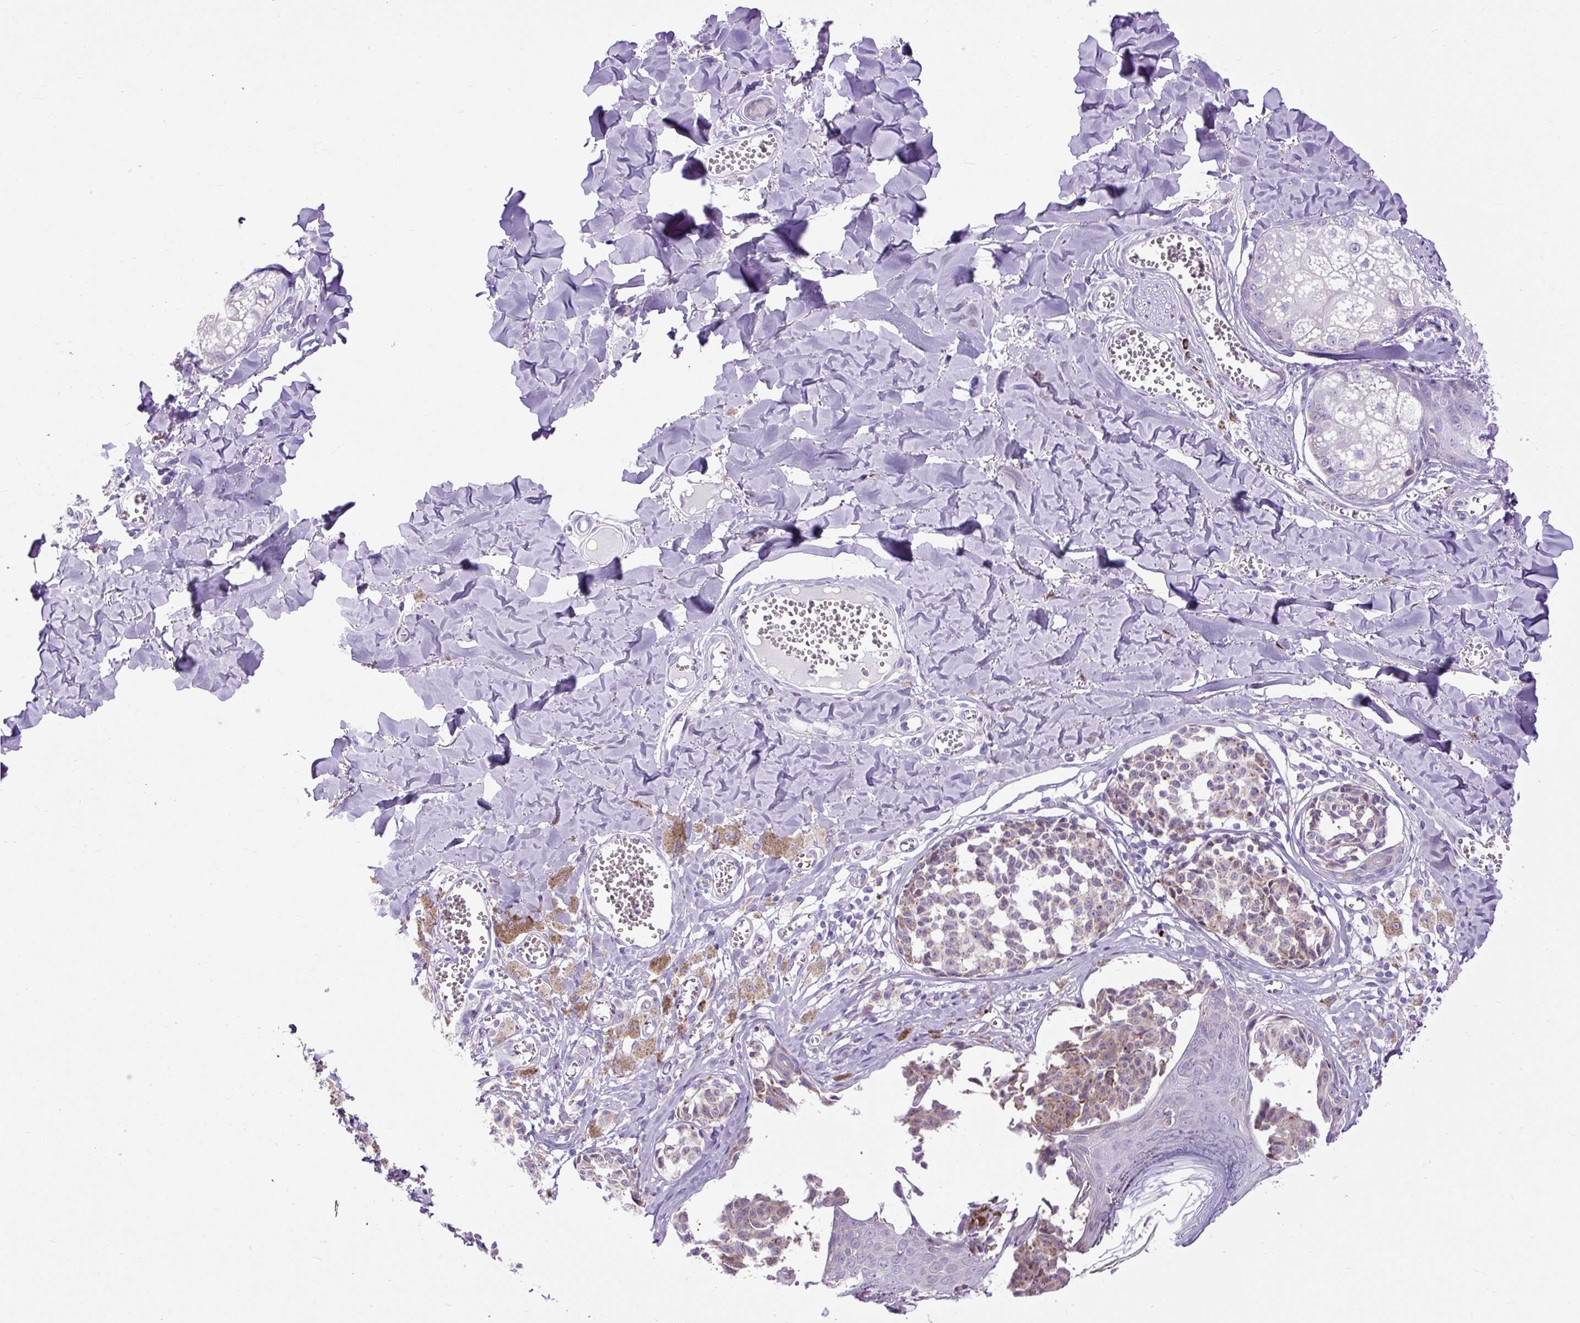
{"staining": {"intensity": "negative", "quantity": "none", "location": "none"}, "tissue": "melanoma", "cell_type": "Tumor cells", "image_type": "cancer", "snomed": [{"axis": "morphology", "description": "Malignant melanoma, NOS"}, {"axis": "topography", "description": "Skin"}], "caption": "The immunohistochemistry photomicrograph has no significant positivity in tumor cells of melanoma tissue.", "gene": "DDOST", "patient": {"sex": "female", "age": 43}}